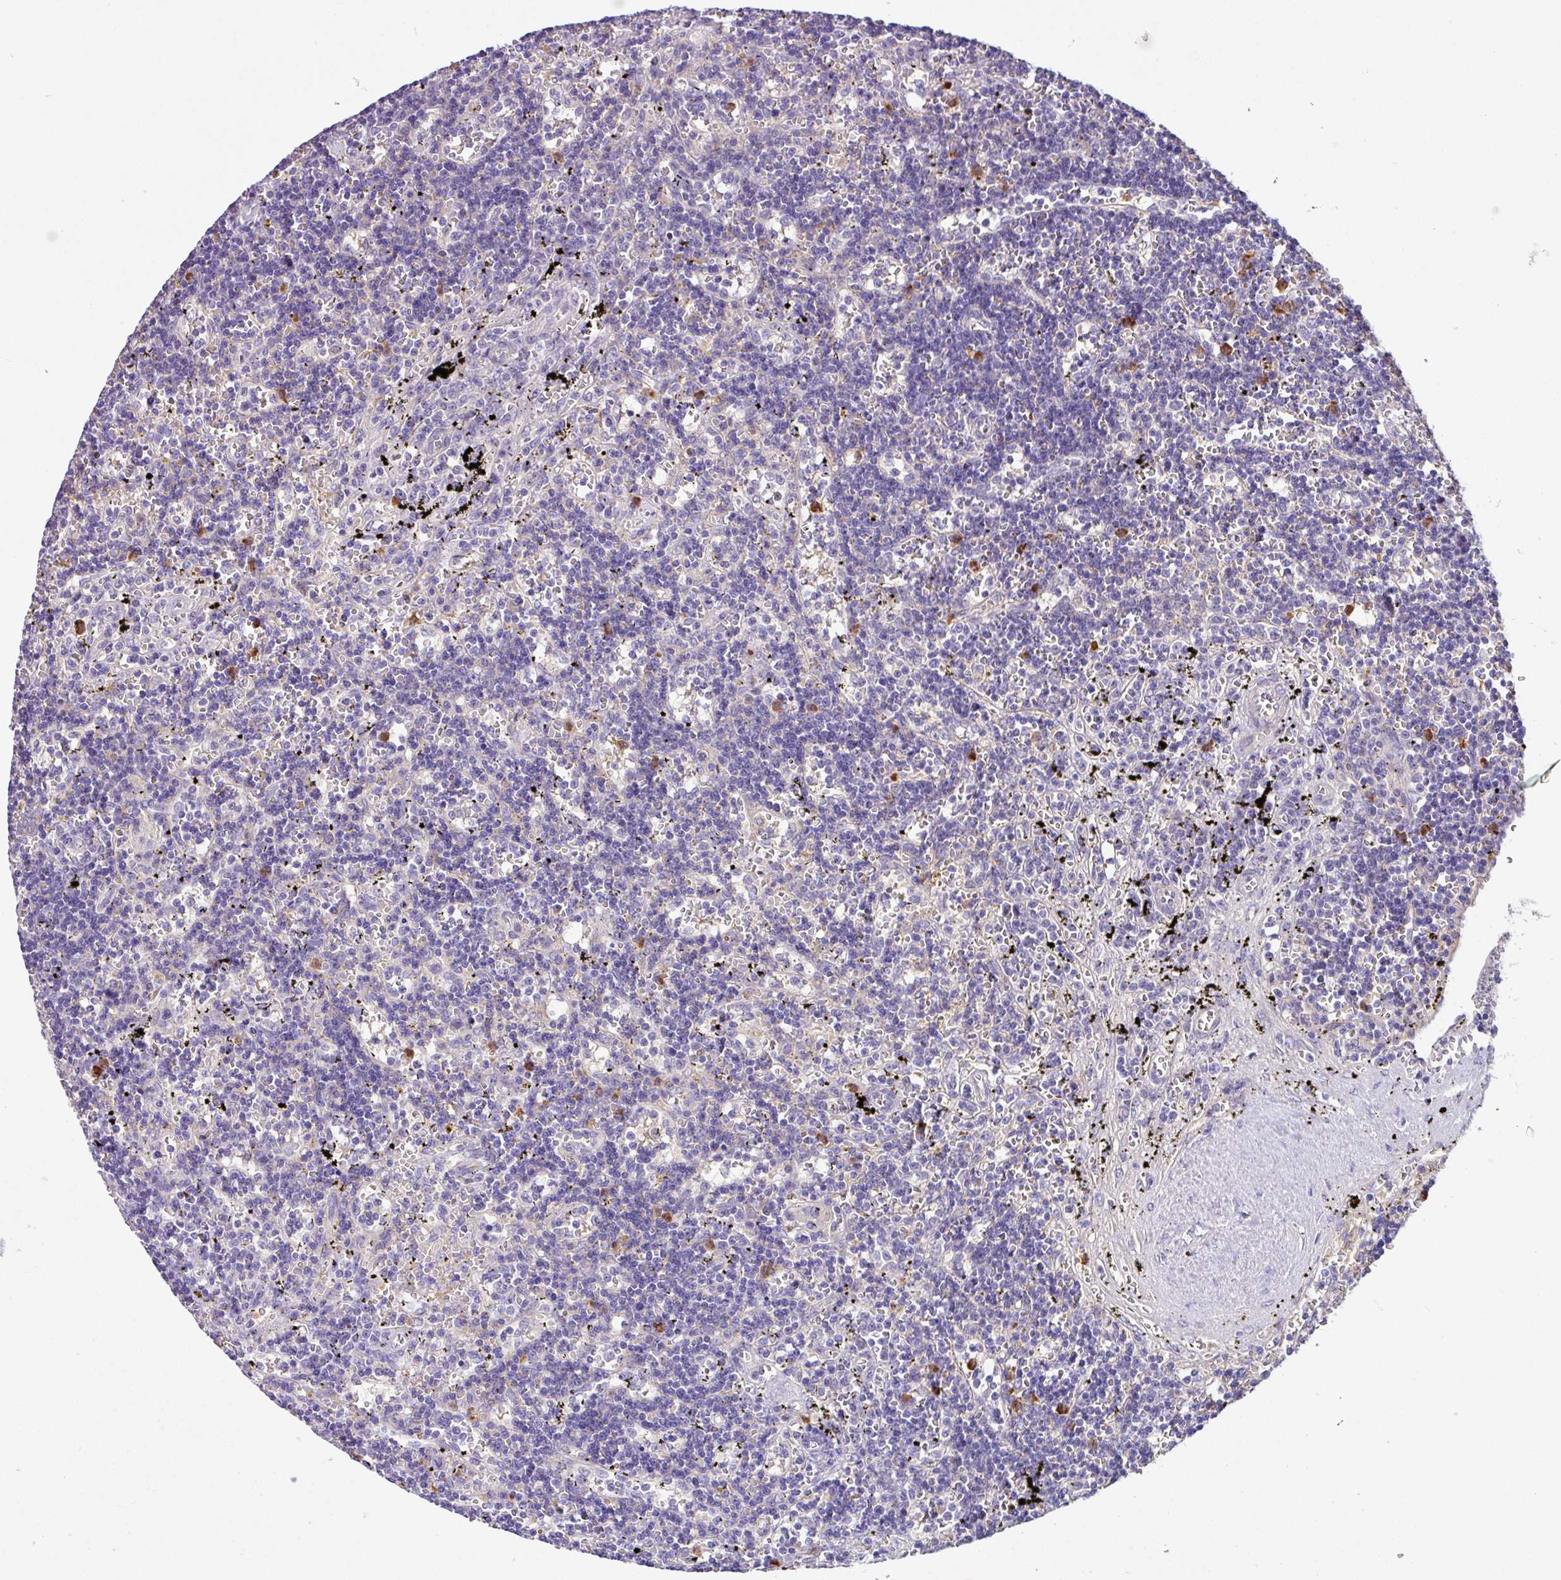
{"staining": {"intensity": "negative", "quantity": "none", "location": "none"}, "tissue": "lymphoma", "cell_type": "Tumor cells", "image_type": "cancer", "snomed": [{"axis": "morphology", "description": "Malignant lymphoma, non-Hodgkin's type, Low grade"}, {"axis": "topography", "description": "Spleen"}], "caption": "There is no significant positivity in tumor cells of malignant lymphoma, non-Hodgkin's type (low-grade).", "gene": "CRISP3", "patient": {"sex": "male", "age": 60}}